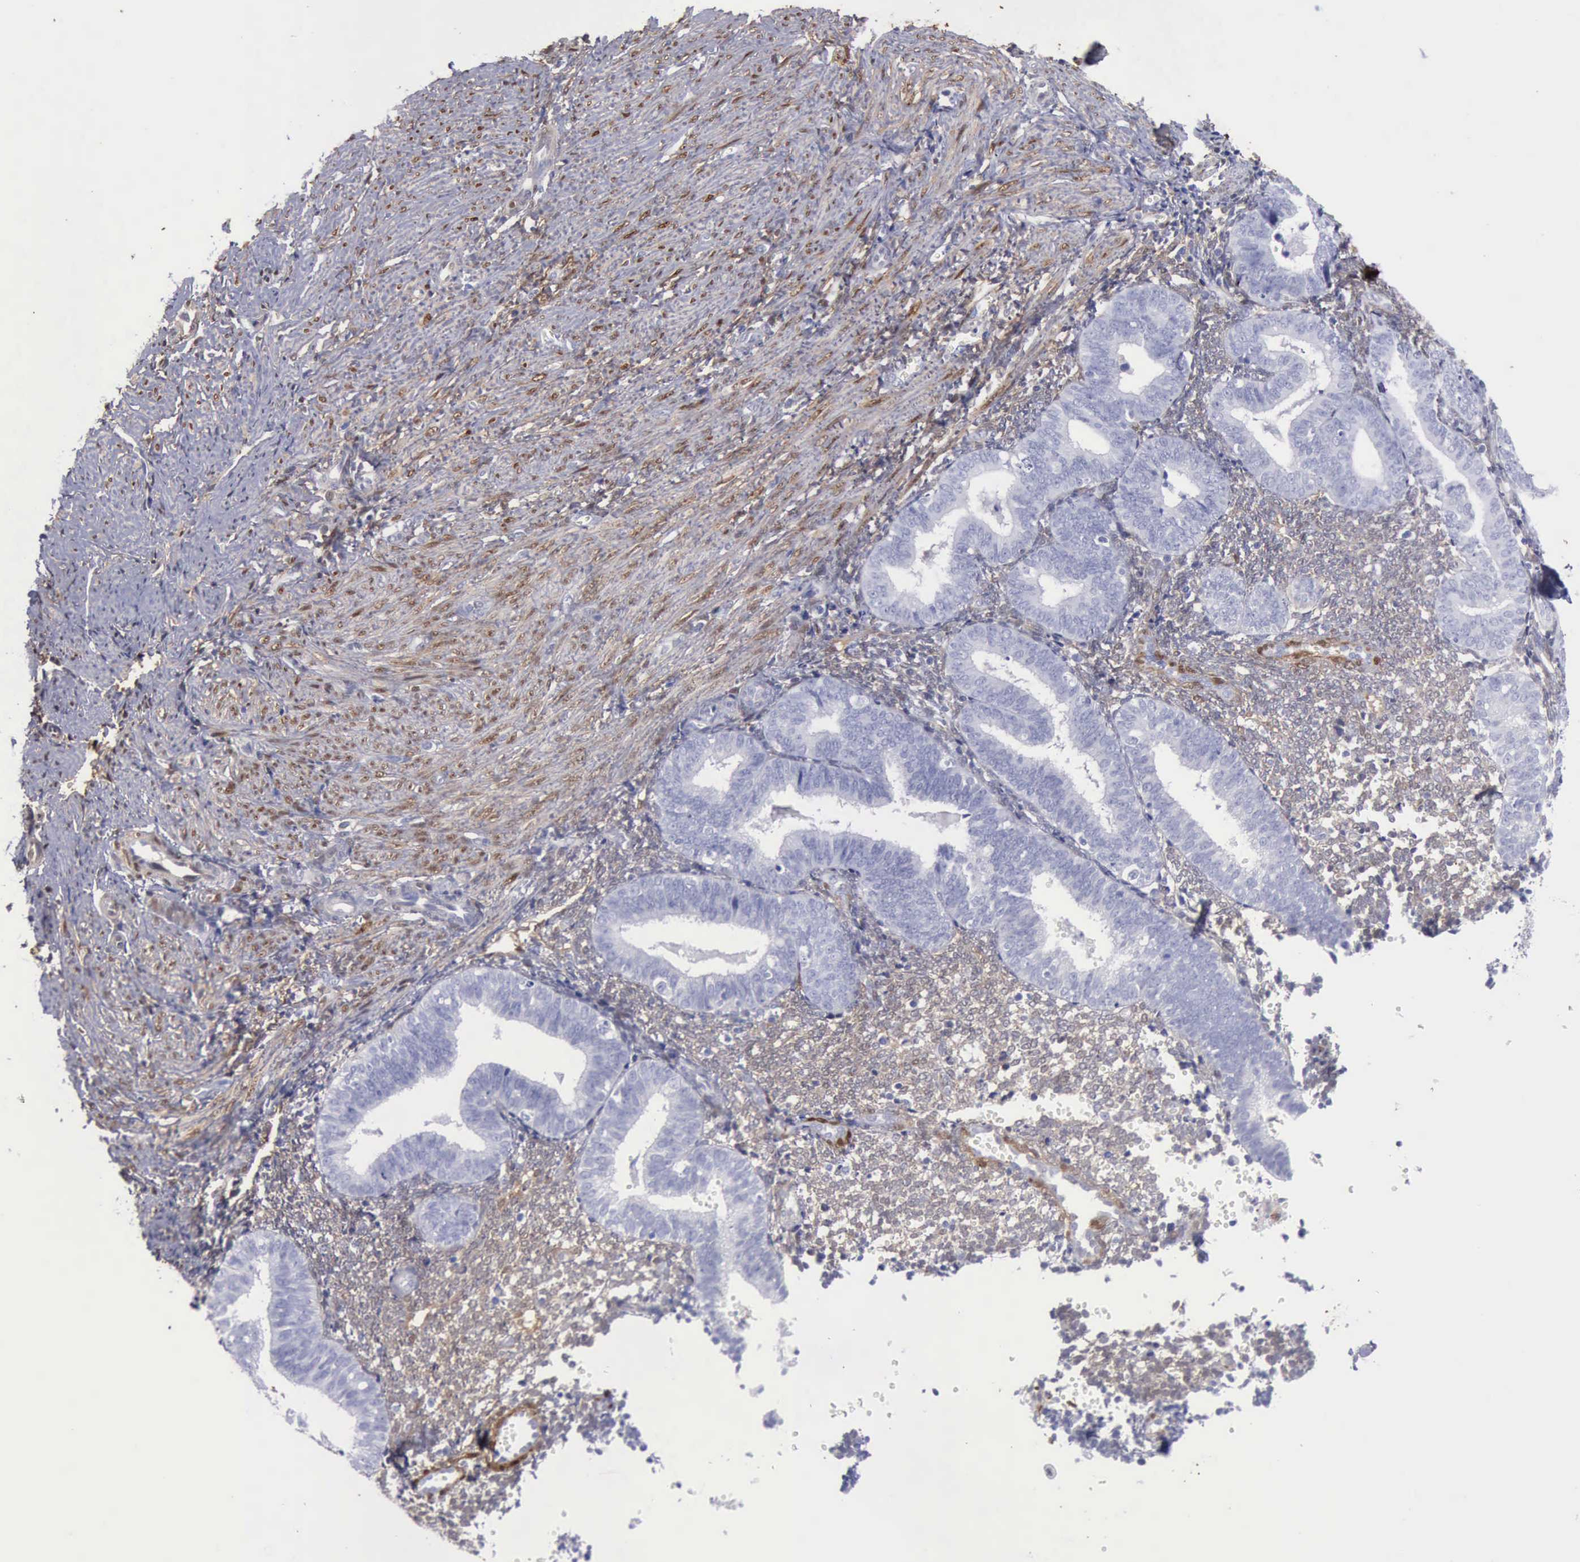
{"staining": {"intensity": "weak", "quantity": ">75%", "location": "cytoplasmic/membranous"}, "tissue": "endometrium", "cell_type": "Cells in endometrial stroma", "image_type": "normal", "snomed": [{"axis": "morphology", "description": "Normal tissue, NOS"}, {"axis": "topography", "description": "Endometrium"}], "caption": "Endometrium stained with DAB (3,3'-diaminobenzidine) immunohistochemistry (IHC) exhibits low levels of weak cytoplasmic/membranous expression in about >75% of cells in endometrial stroma. Nuclei are stained in blue.", "gene": "FHL1", "patient": {"sex": "female", "age": 61}}